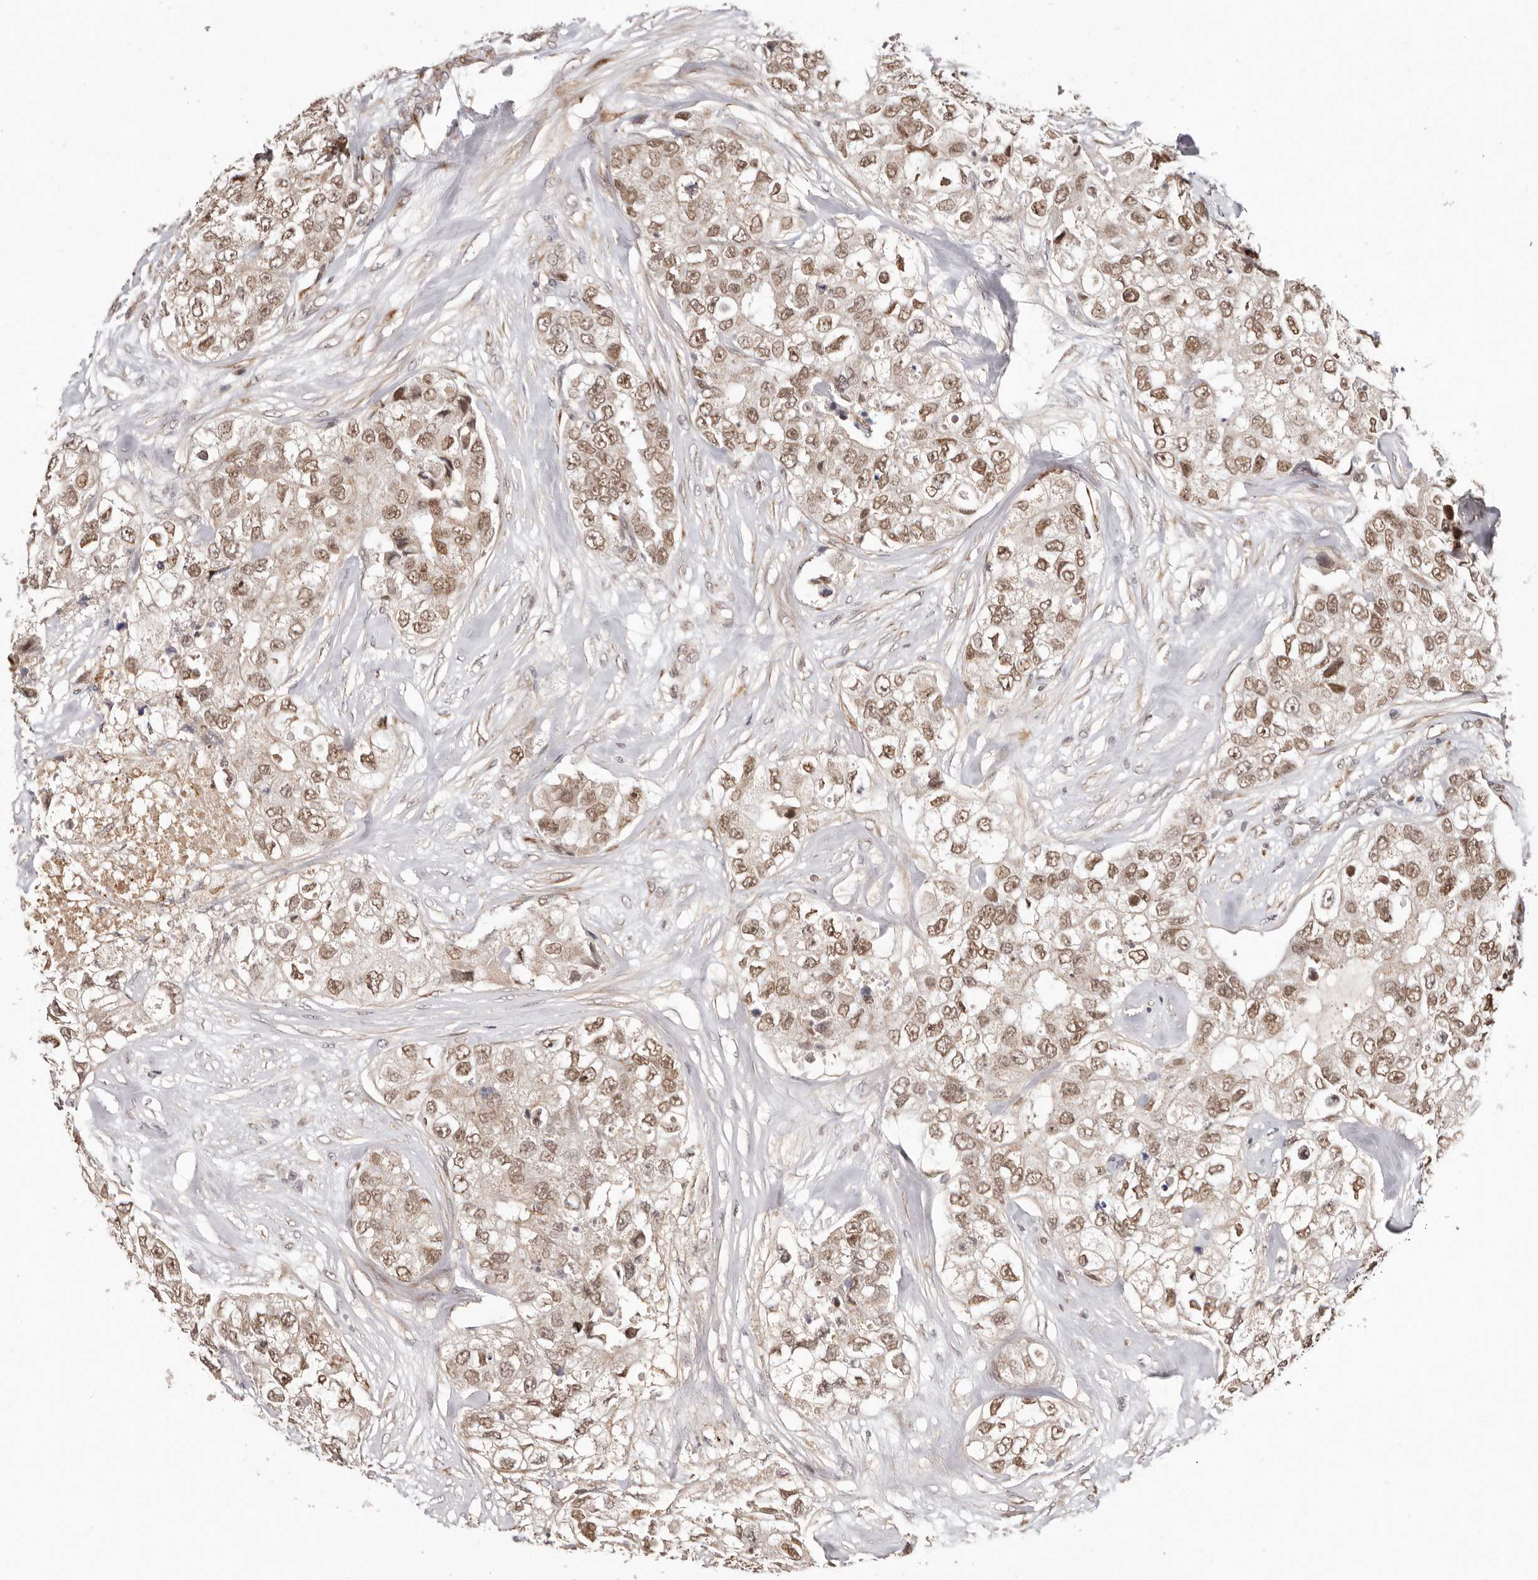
{"staining": {"intensity": "moderate", "quantity": ">75%", "location": "nuclear"}, "tissue": "breast cancer", "cell_type": "Tumor cells", "image_type": "cancer", "snomed": [{"axis": "morphology", "description": "Duct carcinoma"}, {"axis": "topography", "description": "Breast"}], "caption": "Immunohistochemical staining of human breast infiltrating ductal carcinoma exhibits moderate nuclear protein positivity in about >75% of tumor cells.", "gene": "SRCAP", "patient": {"sex": "female", "age": 62}}